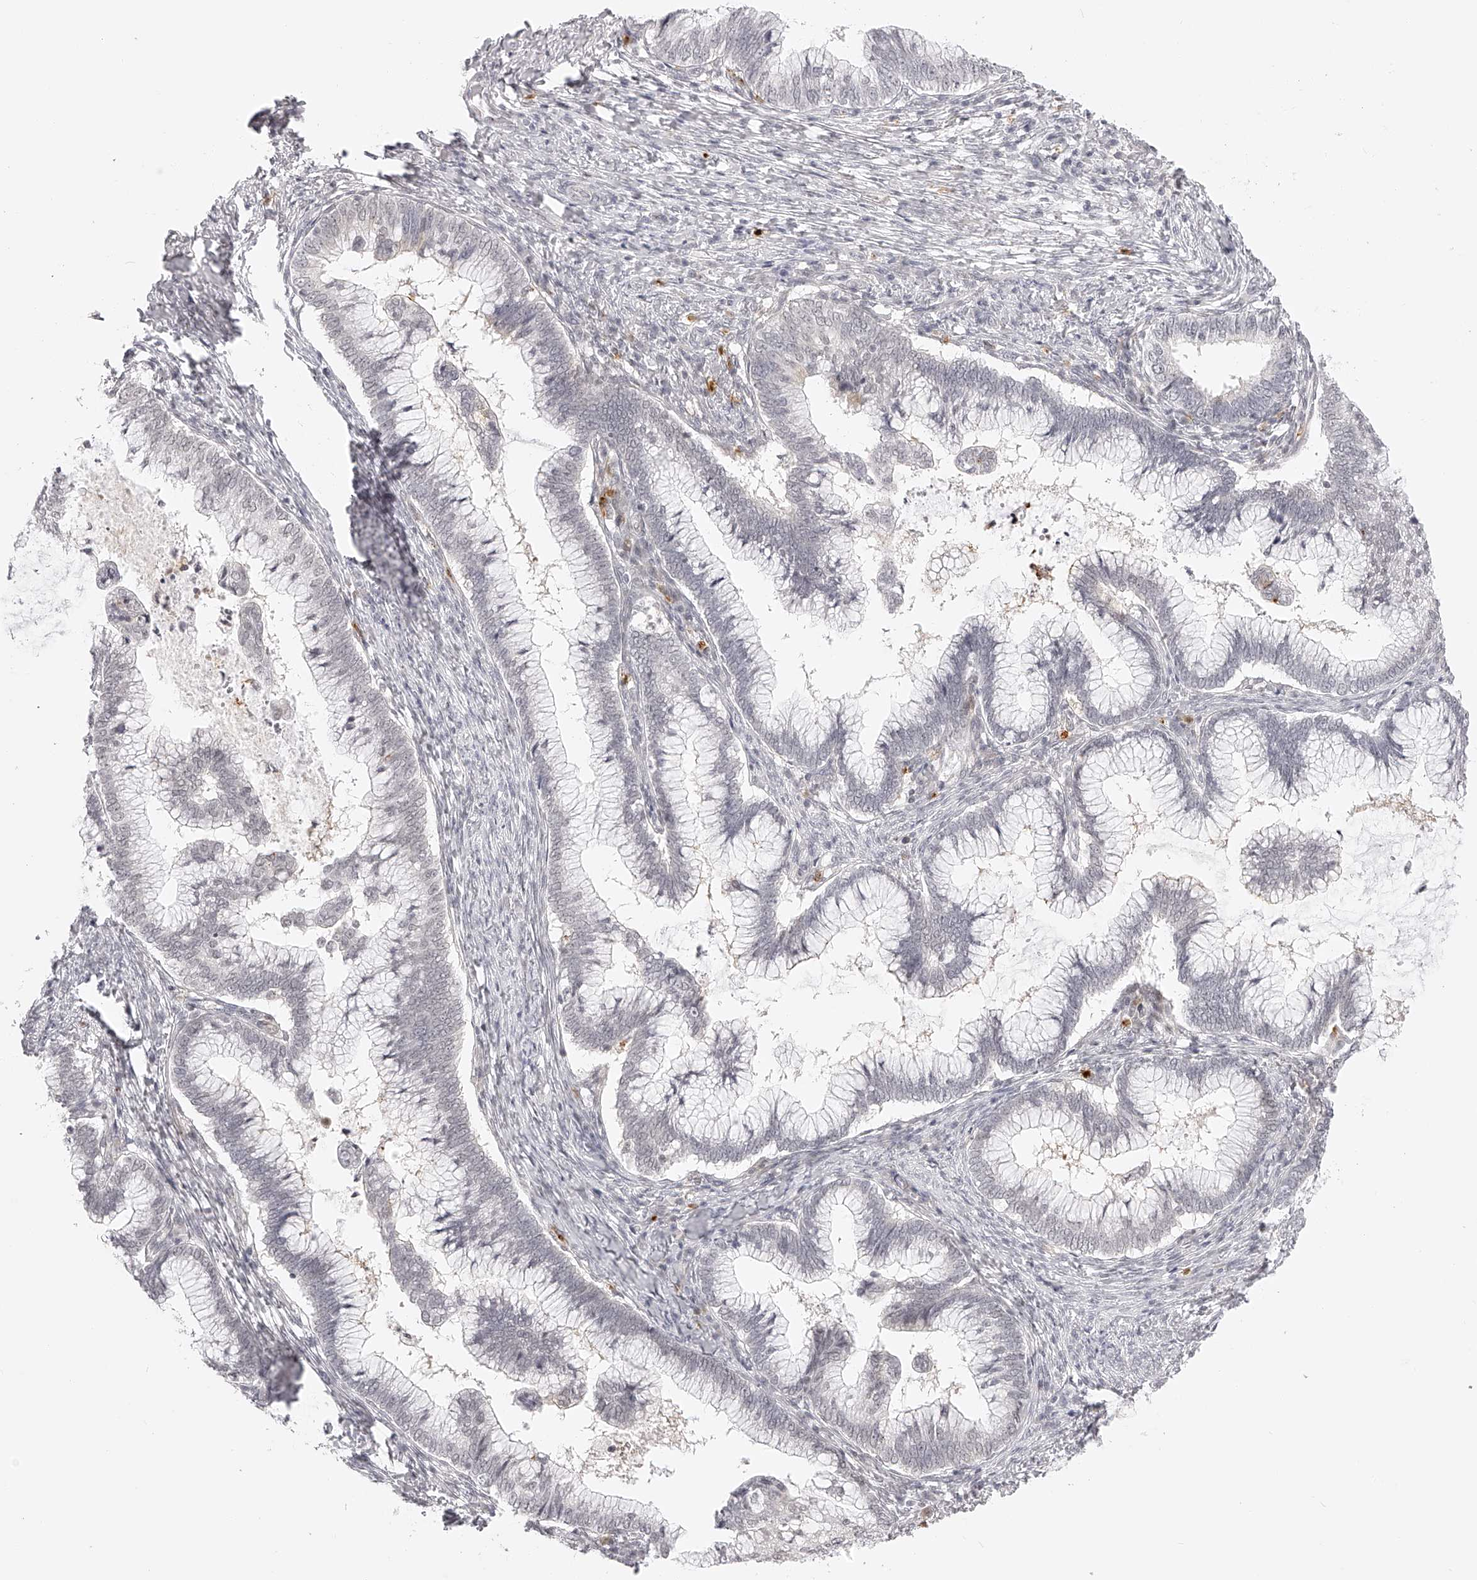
{"staining": {"intensity": "negative", "quantity": "none", "location": "none"}, "tissue": "cervical cancer", "cell_type": "Tumor cells", "image_type": "cancer", "snomed": [{"axis": "morphology", "description": "Adenocarcinoma, NOS"}, {"axis": "topography", "description": "Cervix"}], "caption": "An image of human cervical adenocarcinoma is negative for staining in tumor cells. (Brightfield microscopy of DAB (3,3'-diaminobenzidine) immunohistochemistry (IHC) at high magnification).", "gene": "PLEKHG1", "patient": {"sex": "female", "age": 36}}